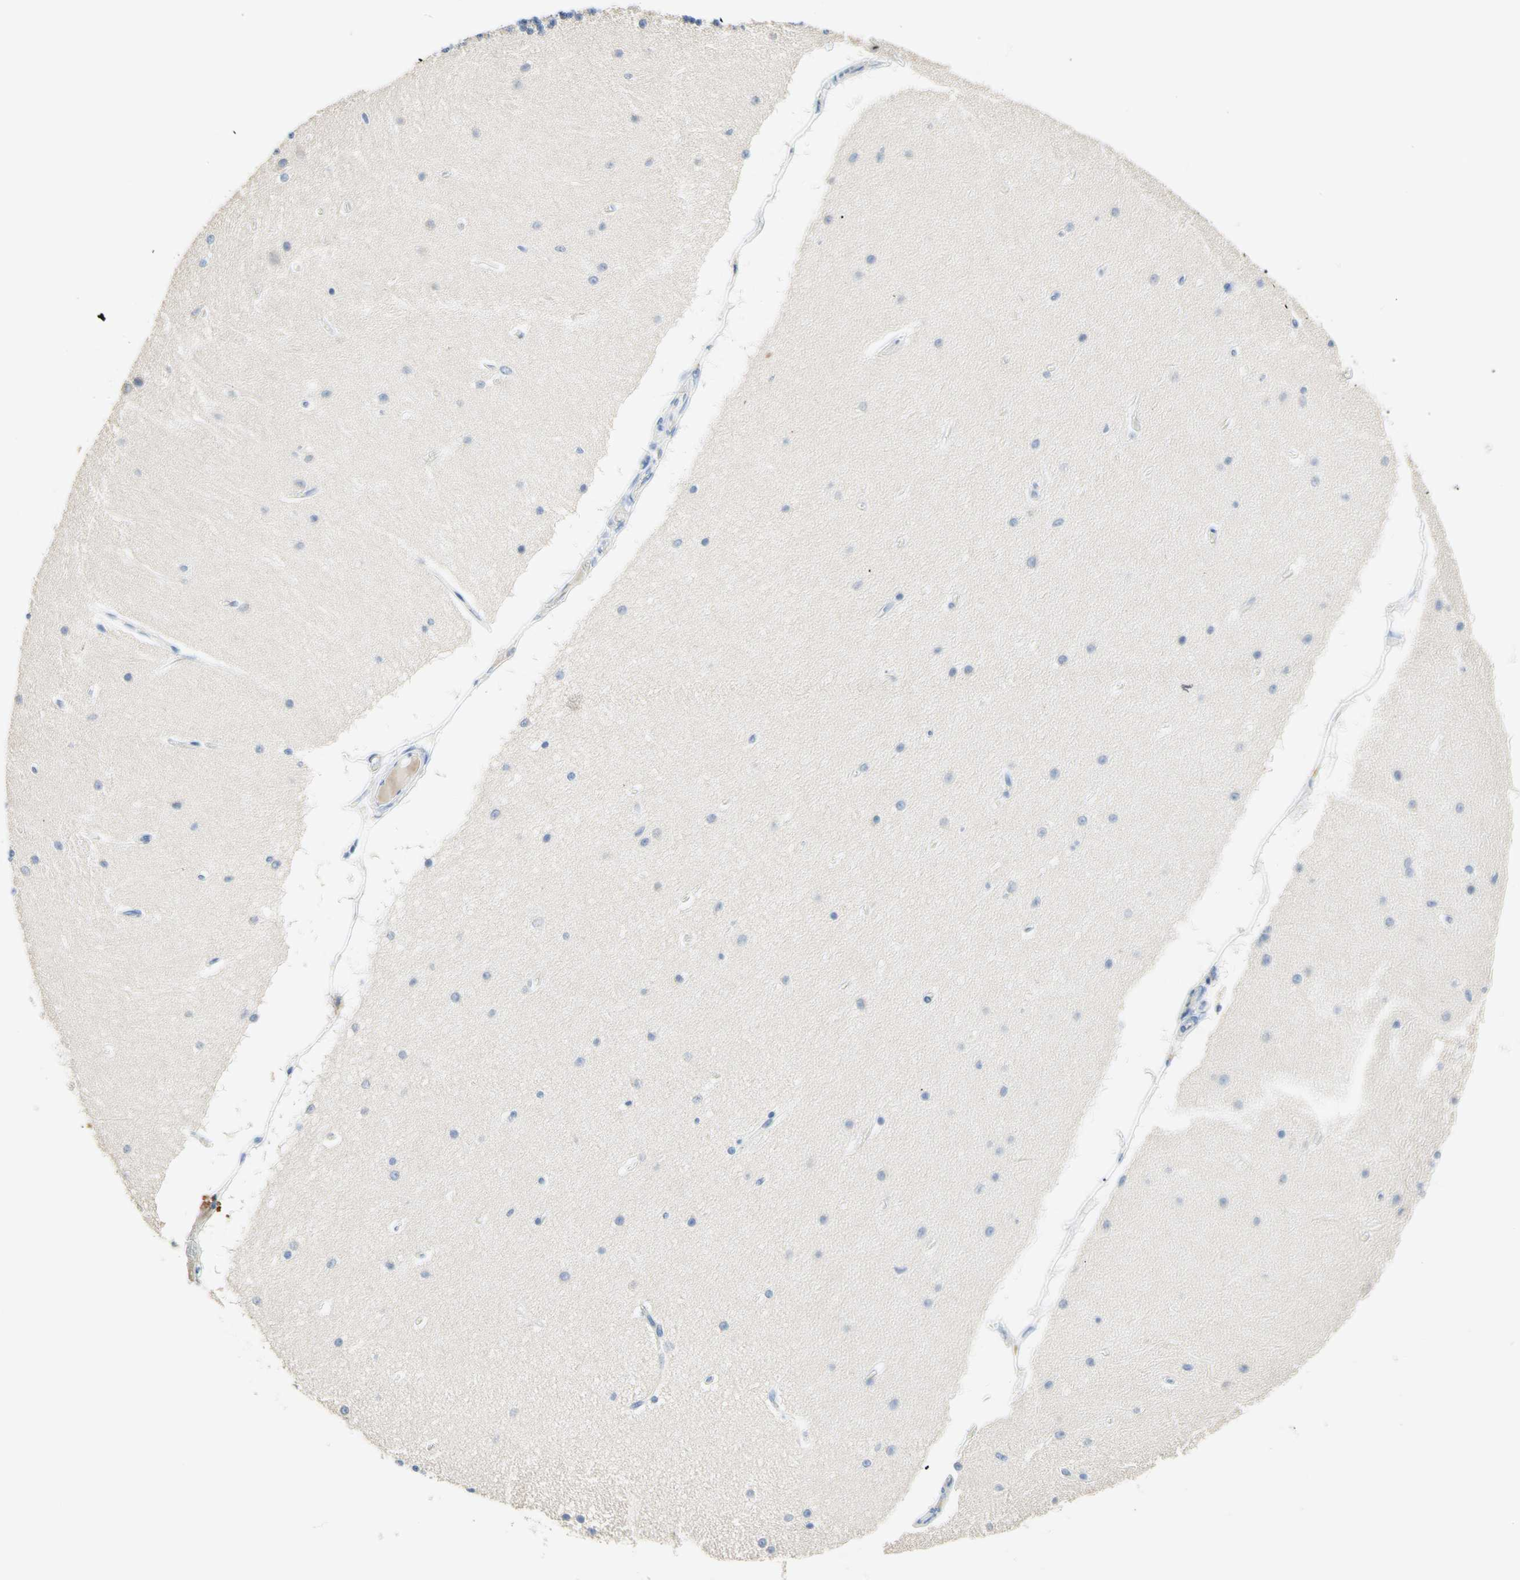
{"staining": {"intensity": "negative", "quantity": "none", "location": "none"}, "tissue": "cerebellum", "cell_type": "Cells in granular layer", "image_type": "normal", "snomed": [{"axis": "morphology", "description": "Normal tissue, NOS"}, {"axis": "topography", "description": "Cerebellum"}], "caption": "Protein analysis of unremarkable cerebellum exhibits no significant staining in cells in granular layer. The staining is performed using DAB (3,3'-diaminobenzidine) brown chromogen with nuclei counter-stained in using hematoxylin.", "gene": "NECTIN4", "patient": {"sex": "female", "age": 54}}